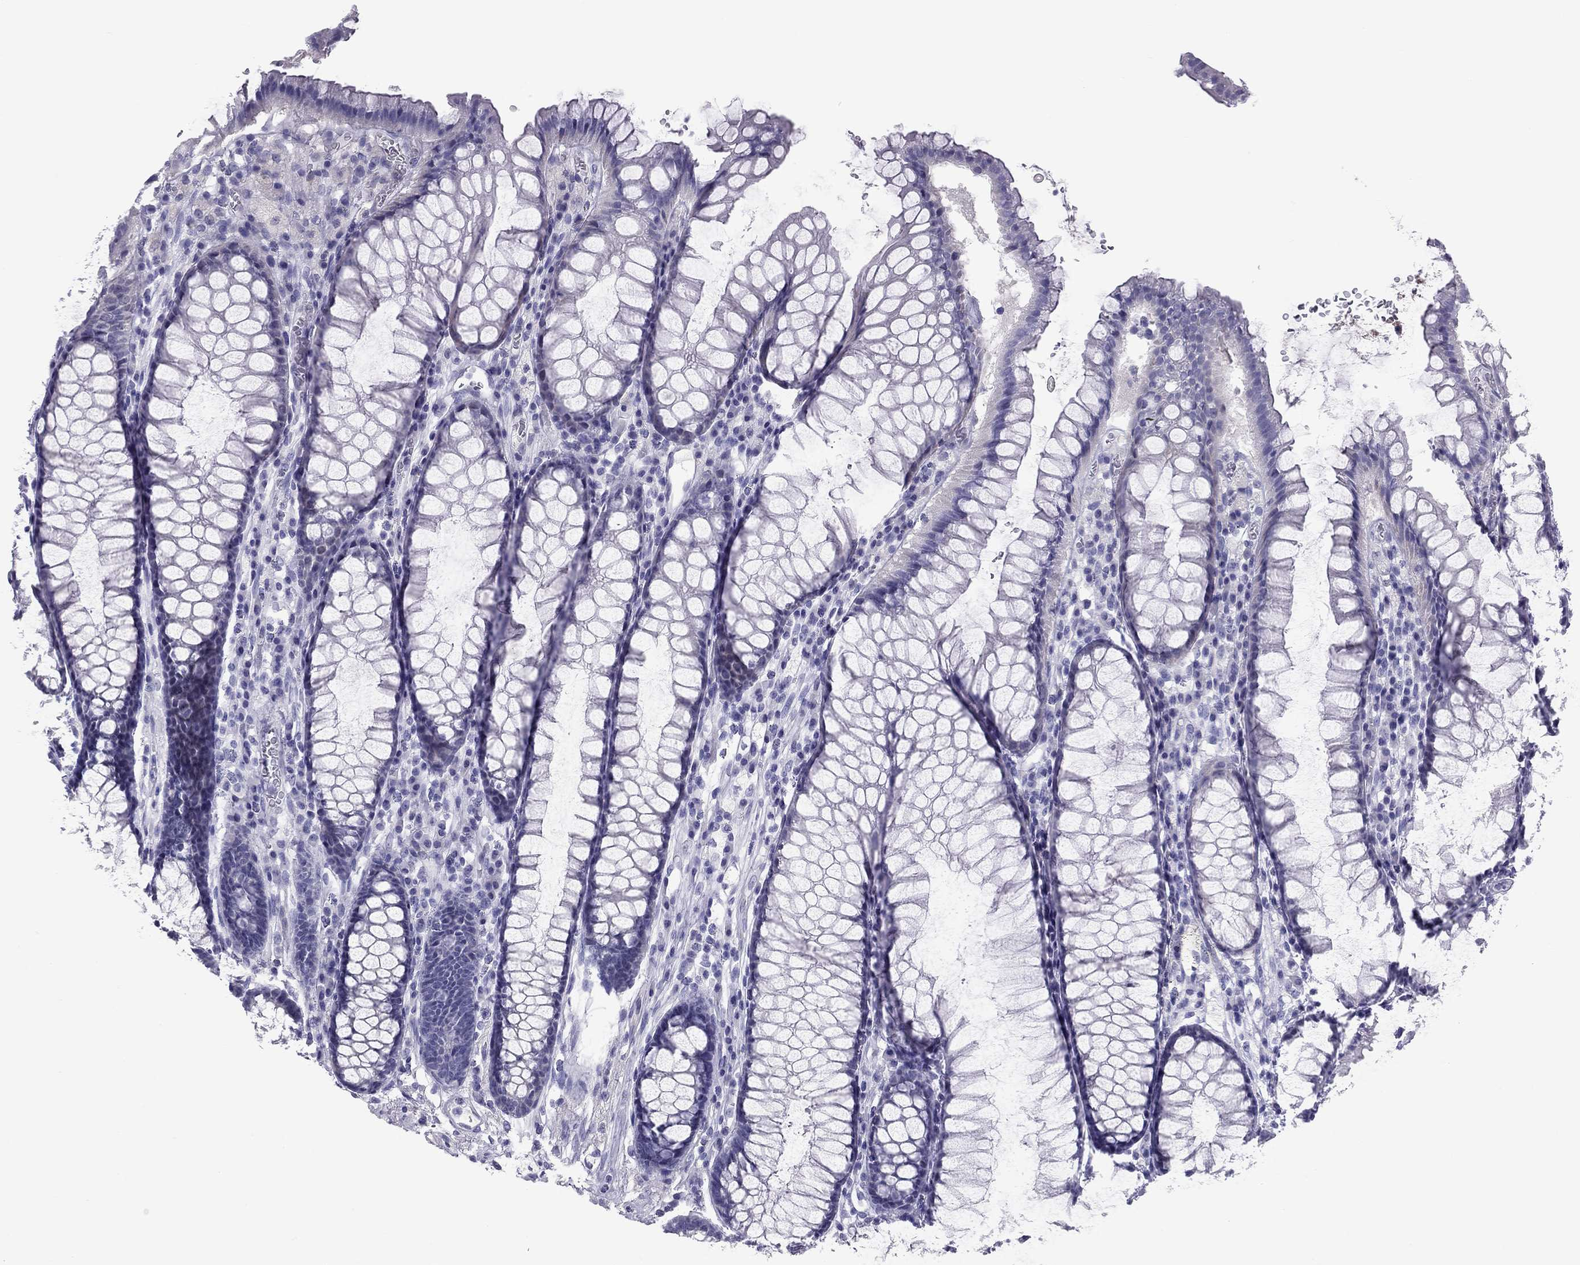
{"staining": {"intensity": "negative", "quantity": "none", "location": "none"}, "tissue": "rectum", "cell_type": "Glandular cells", "image_type": "normal", "snomed": [{"axis": "morphology", "description": "Normal tissue, NOS"}, {"axis": "topography", "description": "Rectum"}], "caption": "Normal rectum was stained to show a protein in brown. There is no significant expression in glandular cells. (DAB IHC visualized using brightfield microscopy, high magnification).", "gene": "FSCN3", "patient": {"sex": "female", "age": 68}}